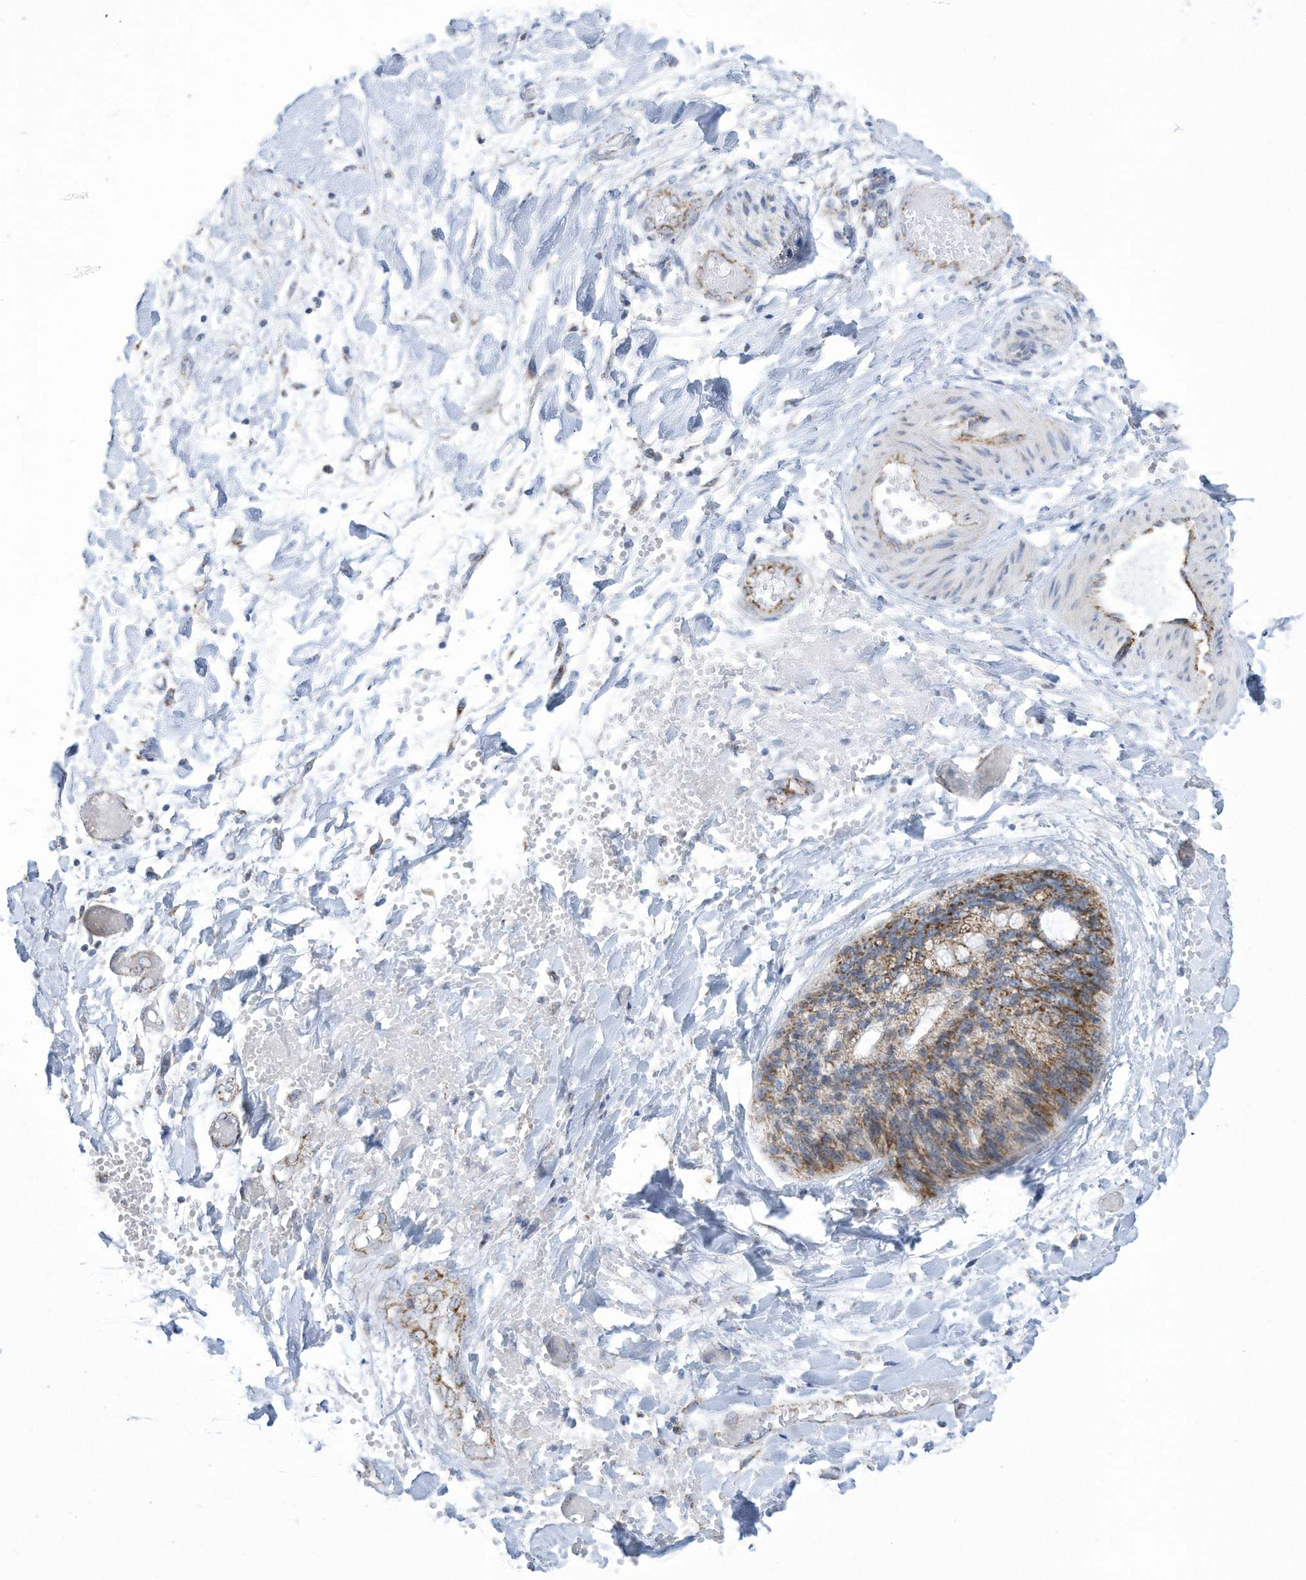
{"staining": {"intensity": "moderate", "quantity": ">75%", "location": "cytoplasmic/membranous"}, "tissue": "ovarian cancer", "cell_type": "Tumor cells", "image_type": "cancer", "snomed": [{"axis": "morphology", "description": "Cystadenocarcinoma, mucinous, NOS"}, {"axis": "topography", "description": "Ovary"}], "caption": "Moderate cytoplasmic/membranous staining for a protein is seen in about >75% of tumor cells of mucinous cystadenocarcinoma (ovarian) using immunohistochemistry.", "gene": "ALDH6A1", "patient": {"sex": "female", "age": 39}}